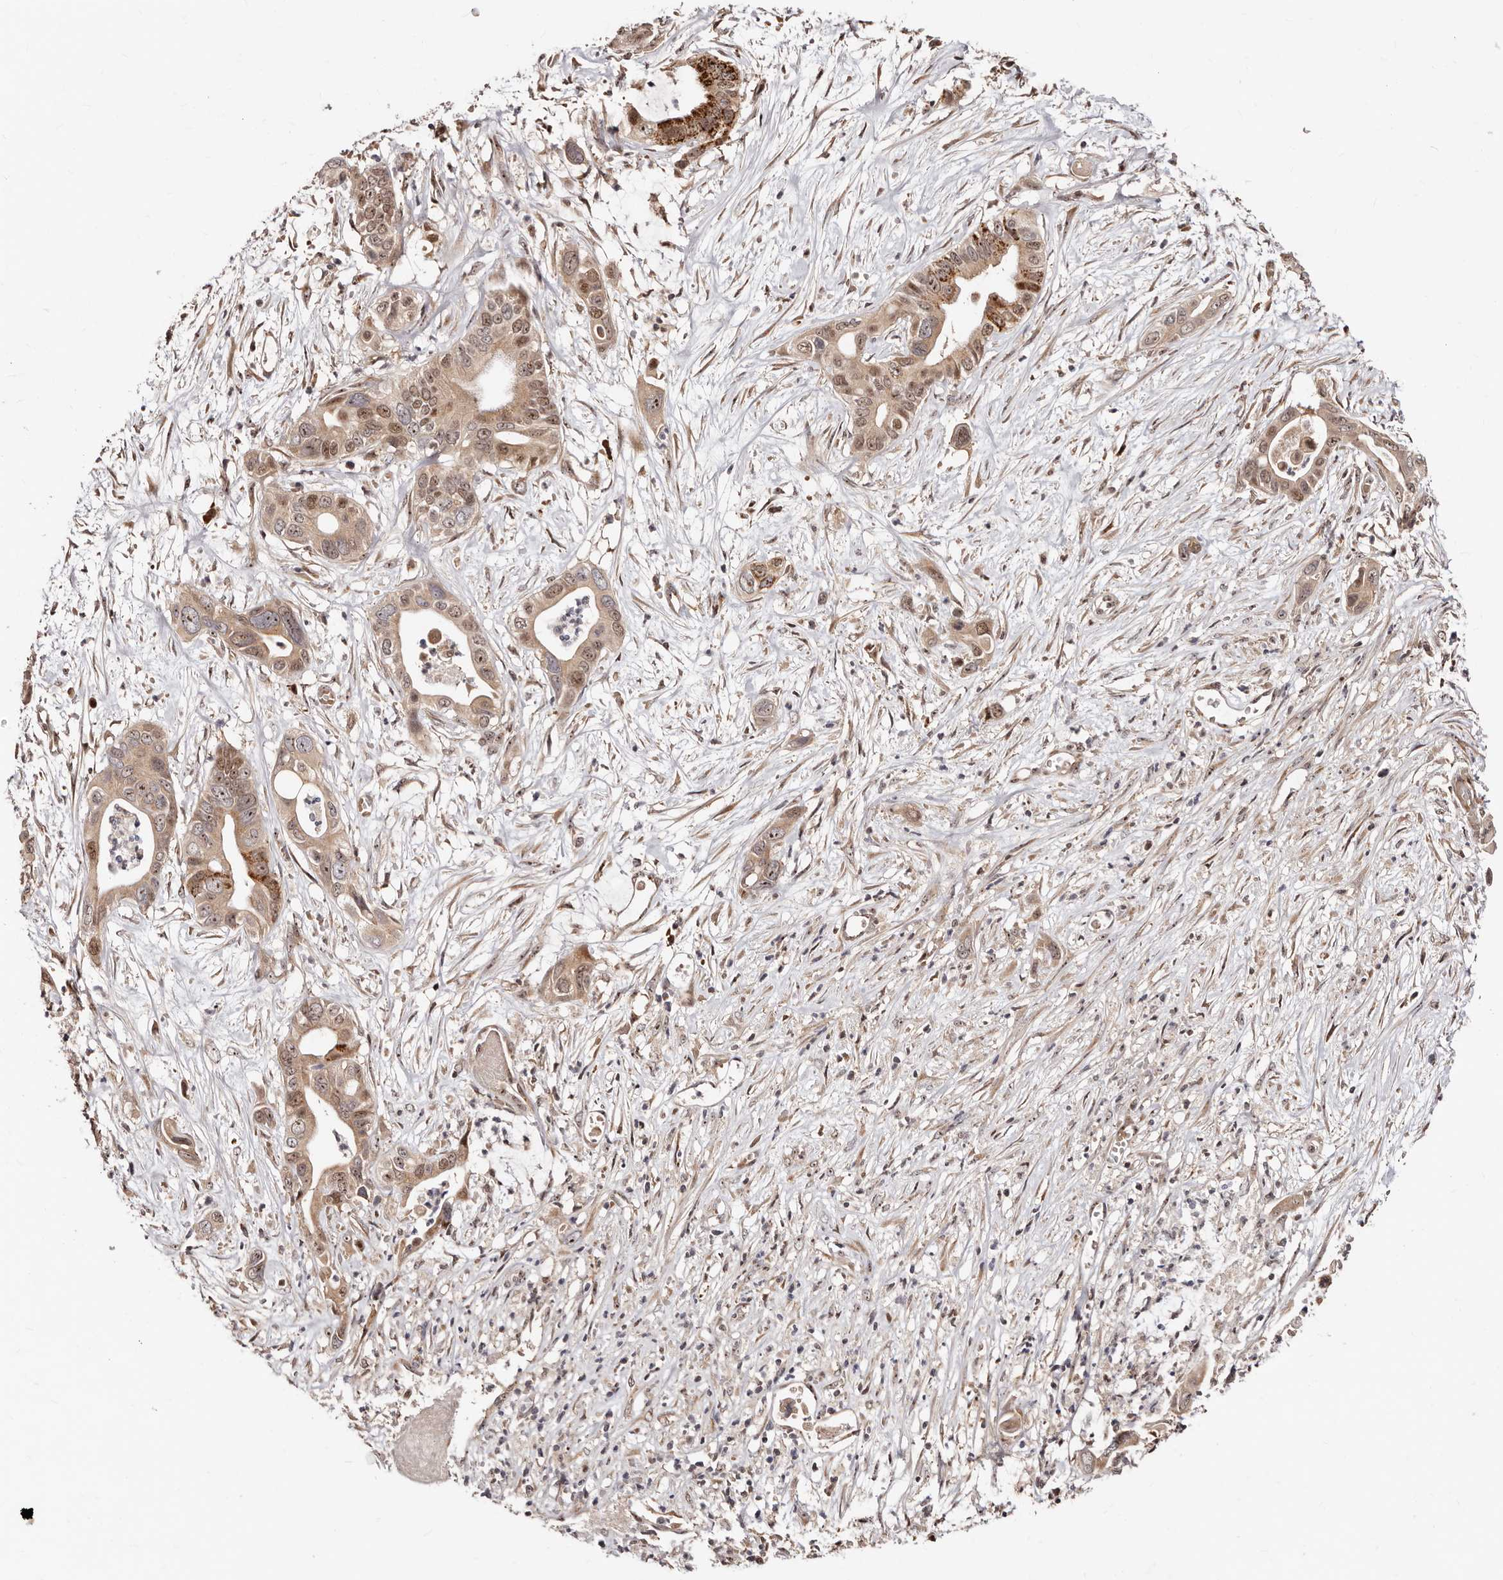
{"staining": {"intensity": "moderate", "quantity": ">75%", "location": "cytoplasmic/membranous,nuclear"}, "tissue": "pancreatic cancer", "cell_type": "Tumor cells", "image_type": "cancer", "snomed": [{"axis": "morphology", "description": "Adenocarcinoma, NOS"}, {"axis": "topography", "description": "Pancreas"}], "caption": "Pancreatic cancer (adenocarcinoma) stained with a protein marker shows moderate staining in tumor cells.", "gene": "APOL6", "patient": {"sex": "male", "age": 66}}